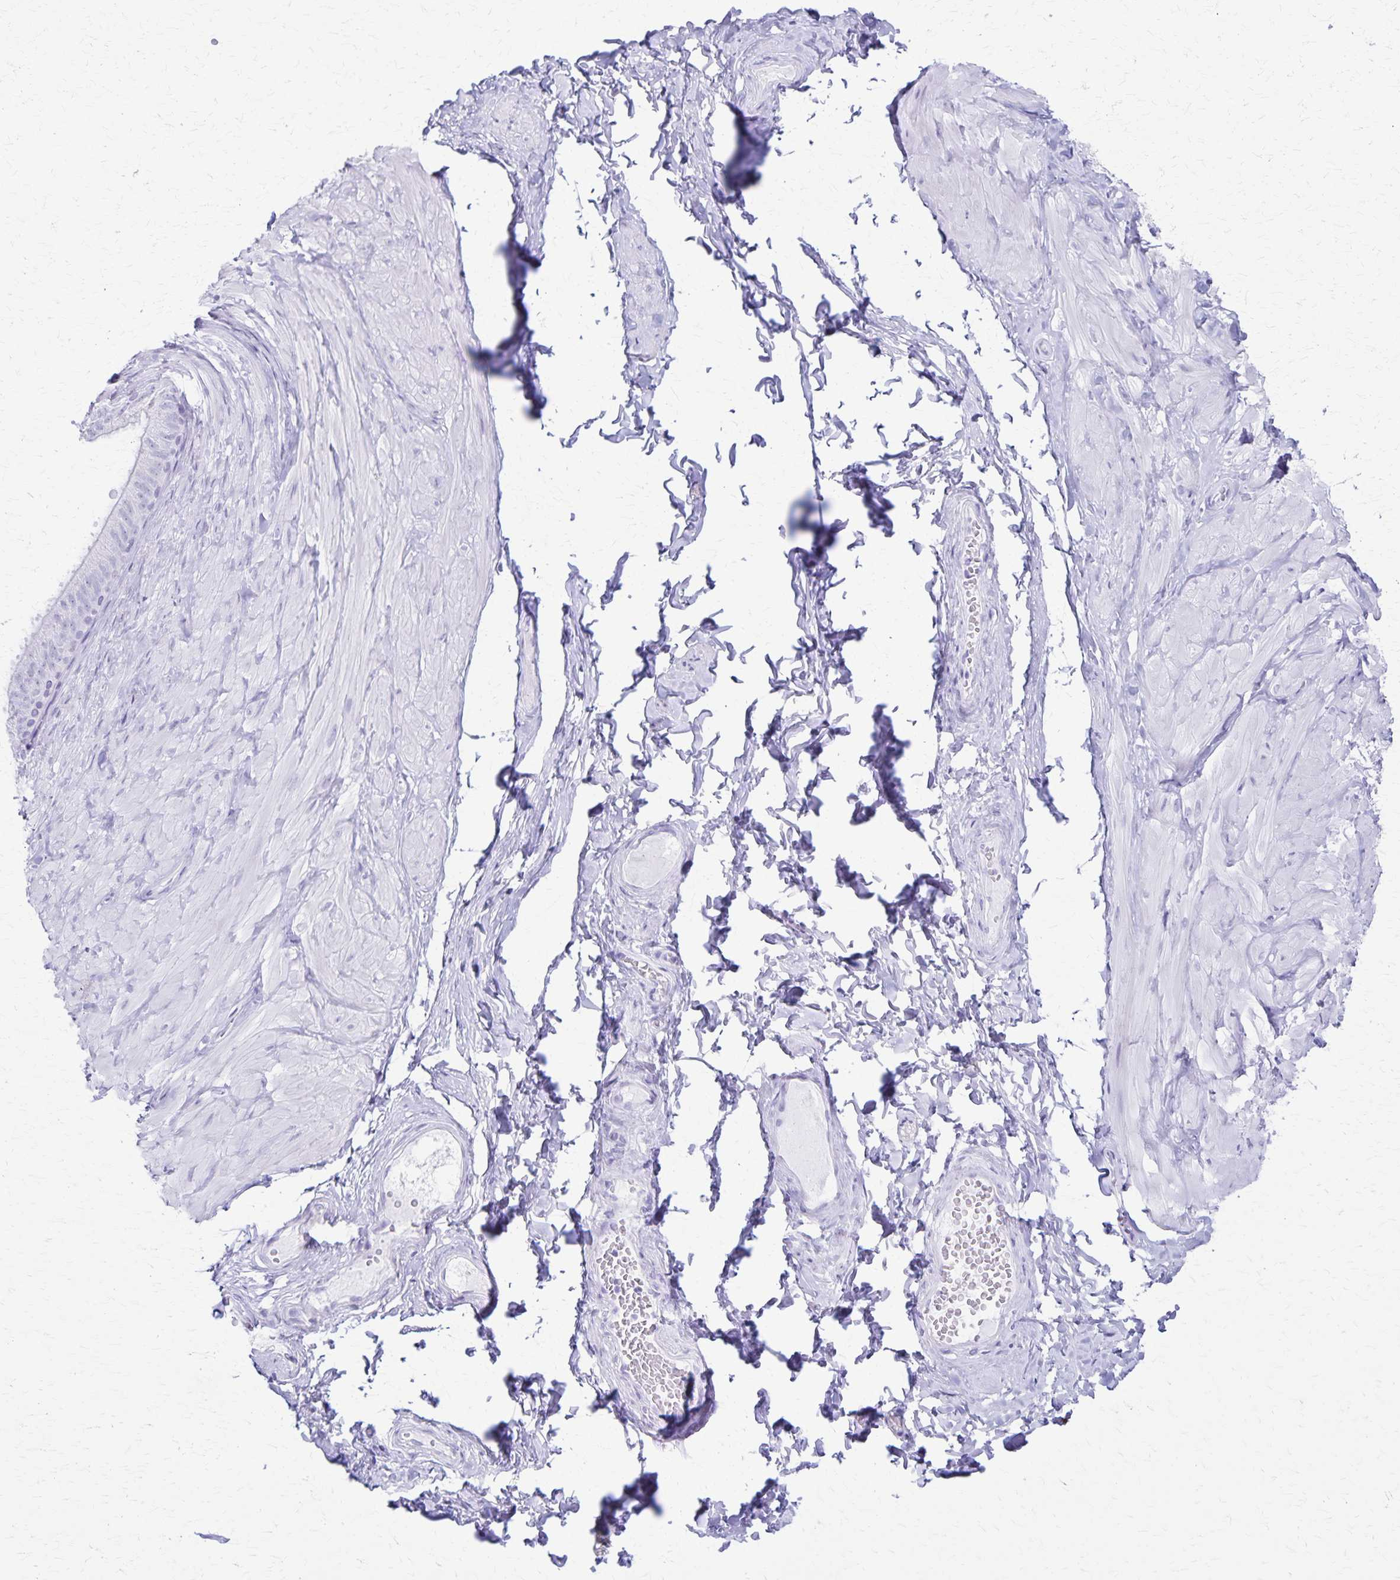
{"staining": {"intensity": "negative", "quantity": "none", "location": "none"}, "tissue": "adipose tissue", "cell_type": "Adipocytes", "image_type": "normal", "snomed": [{"axis": "morphology", "description": "Normal tissue, NOS"}, {"axis": "topography", "description": "Epididymis, spermatic cord, NOS"}, {"axis": "topography", "description": "Epididymis"}, {"axis": "topography", "description": "Peripheral nerve tissue"}], "caption": "The photomicrograph shows no staining of adipocytes in unremarkable adipose tissue.", "gene": "DEFA5", "patient": {"sex": "male", "age": 29}}